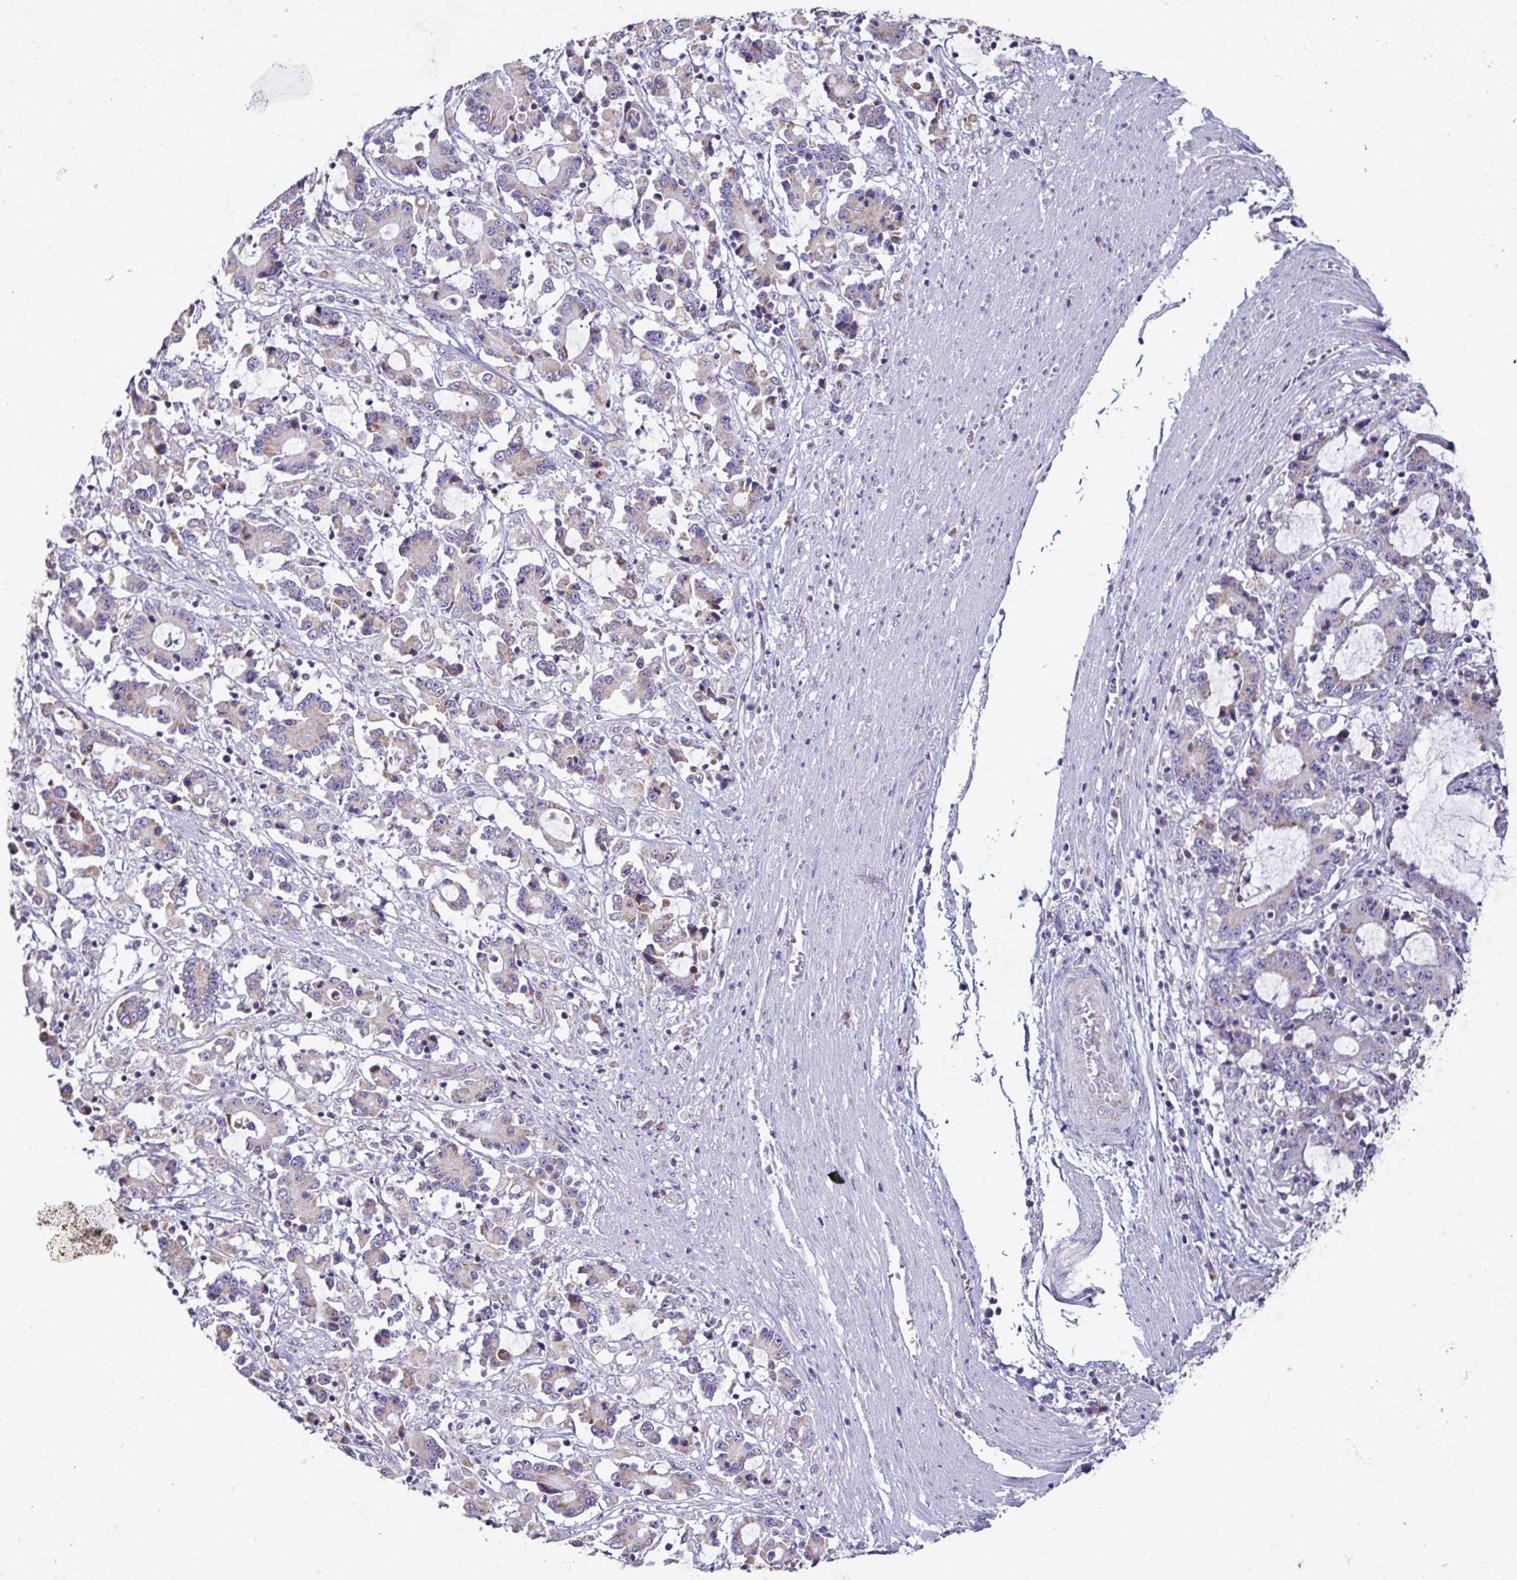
{"staining": {"intensity": "weak", "quantity": "25%-75%", "location": "cytoplasmic/membranous"}, "tissue": "stomach cancer", "cell_type": "Tumor cells", "image_type": "cancer", "snomed": [{"axis": "morphology", "description": "Adenocarcinoma, NOS"}, {"axis": "topography", "description": "Stomach, upper"}], "caption": "Immunohistochemical staining of stomach adenocarcinoma demonstrates weak cytoplasmic/membranous protein expression in about 25%-75% of tumor cells.", "gene": "DOK7", "patient": {"sex": "male", "age": 68}}